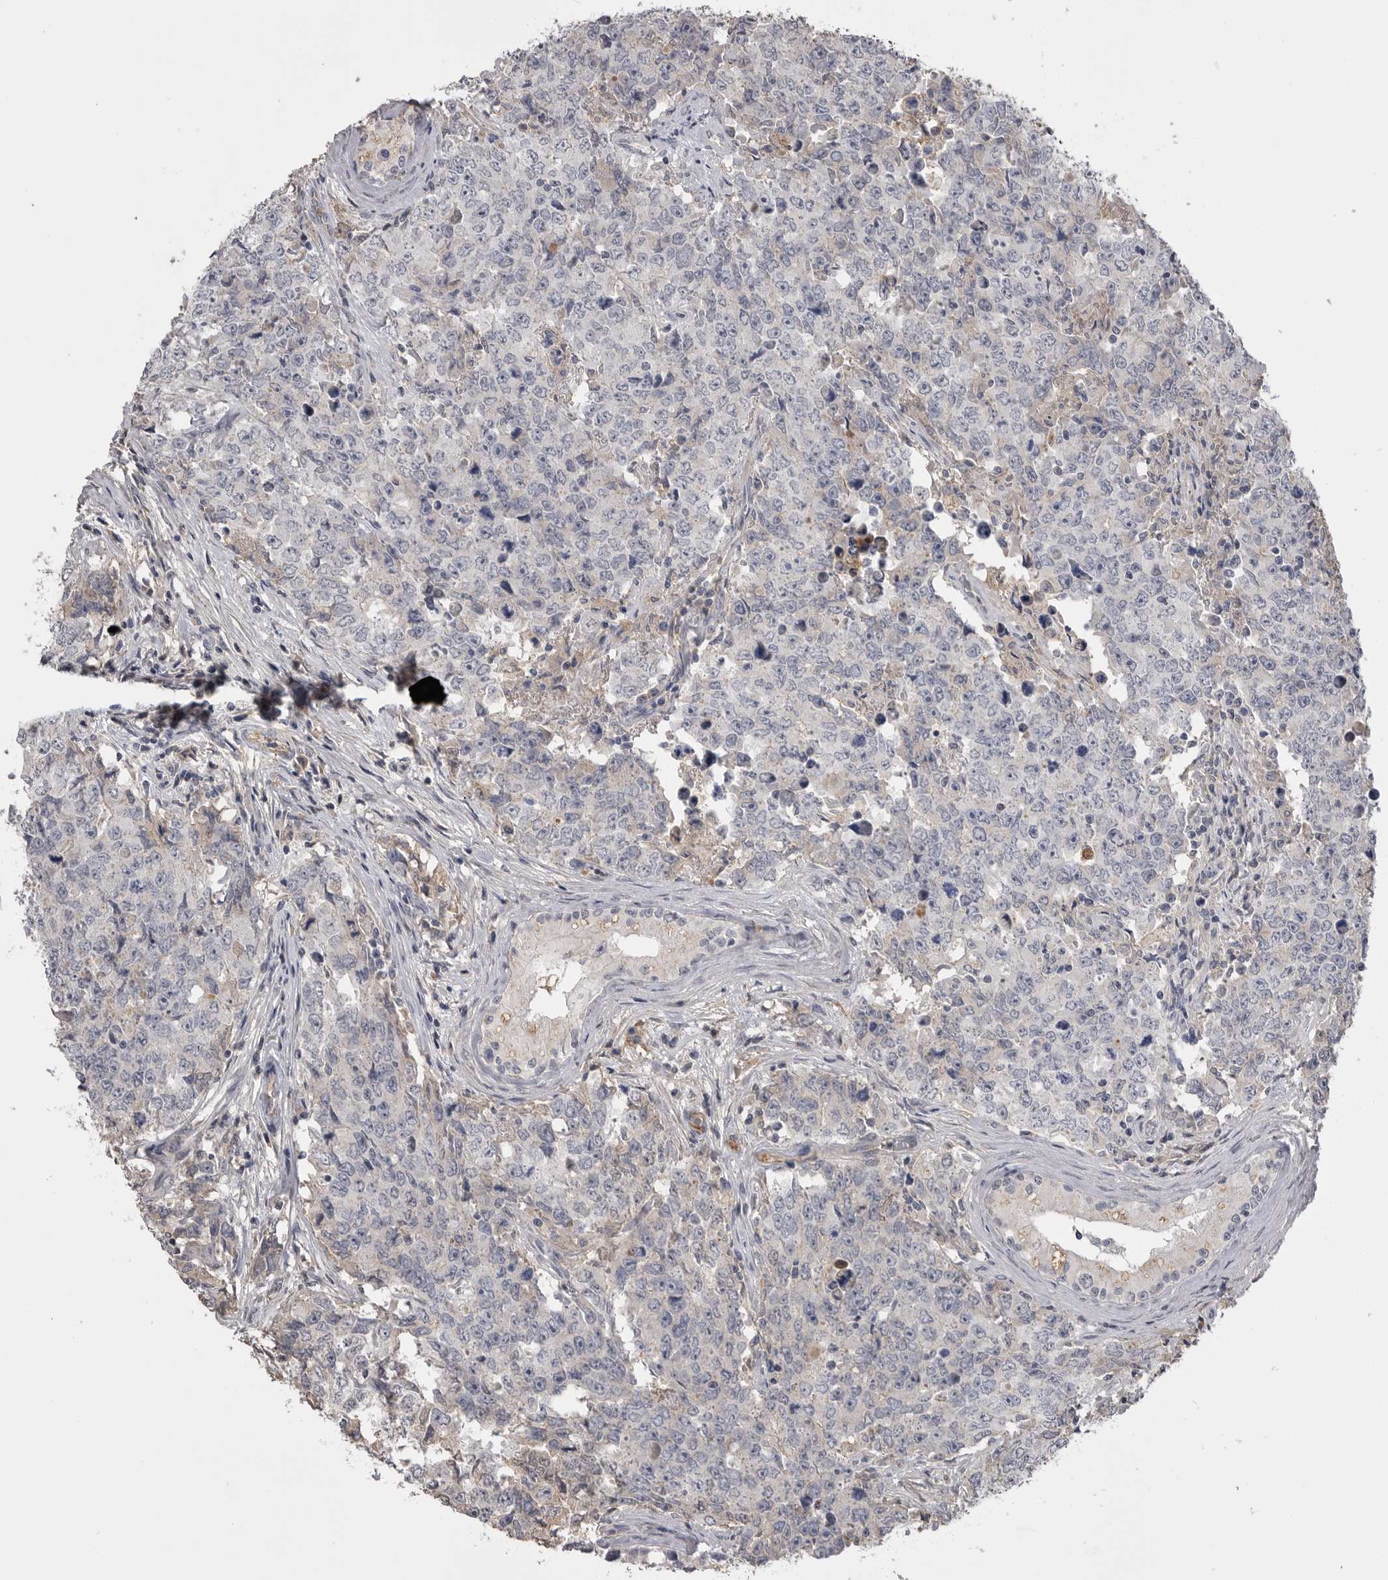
{"staining": {"intensity": "negative", "quantity": "none", "location": "none"}, "tissue": "testis cancer", "cell_type": "Tumor cells", "image_type": "cancer", "snomed": [{"axis": "morphology", "description": "Carcinoma, Embryonal, NOS"}, {"axis": "topography", "description": "Testis"}], "caption": "Embryonal carcinoma (testis) was stained to show a protein in brown. There is no significant positivity in tumor cells.", "gene": "AHSG", "patient": {"sex": "male", "age": 28}}